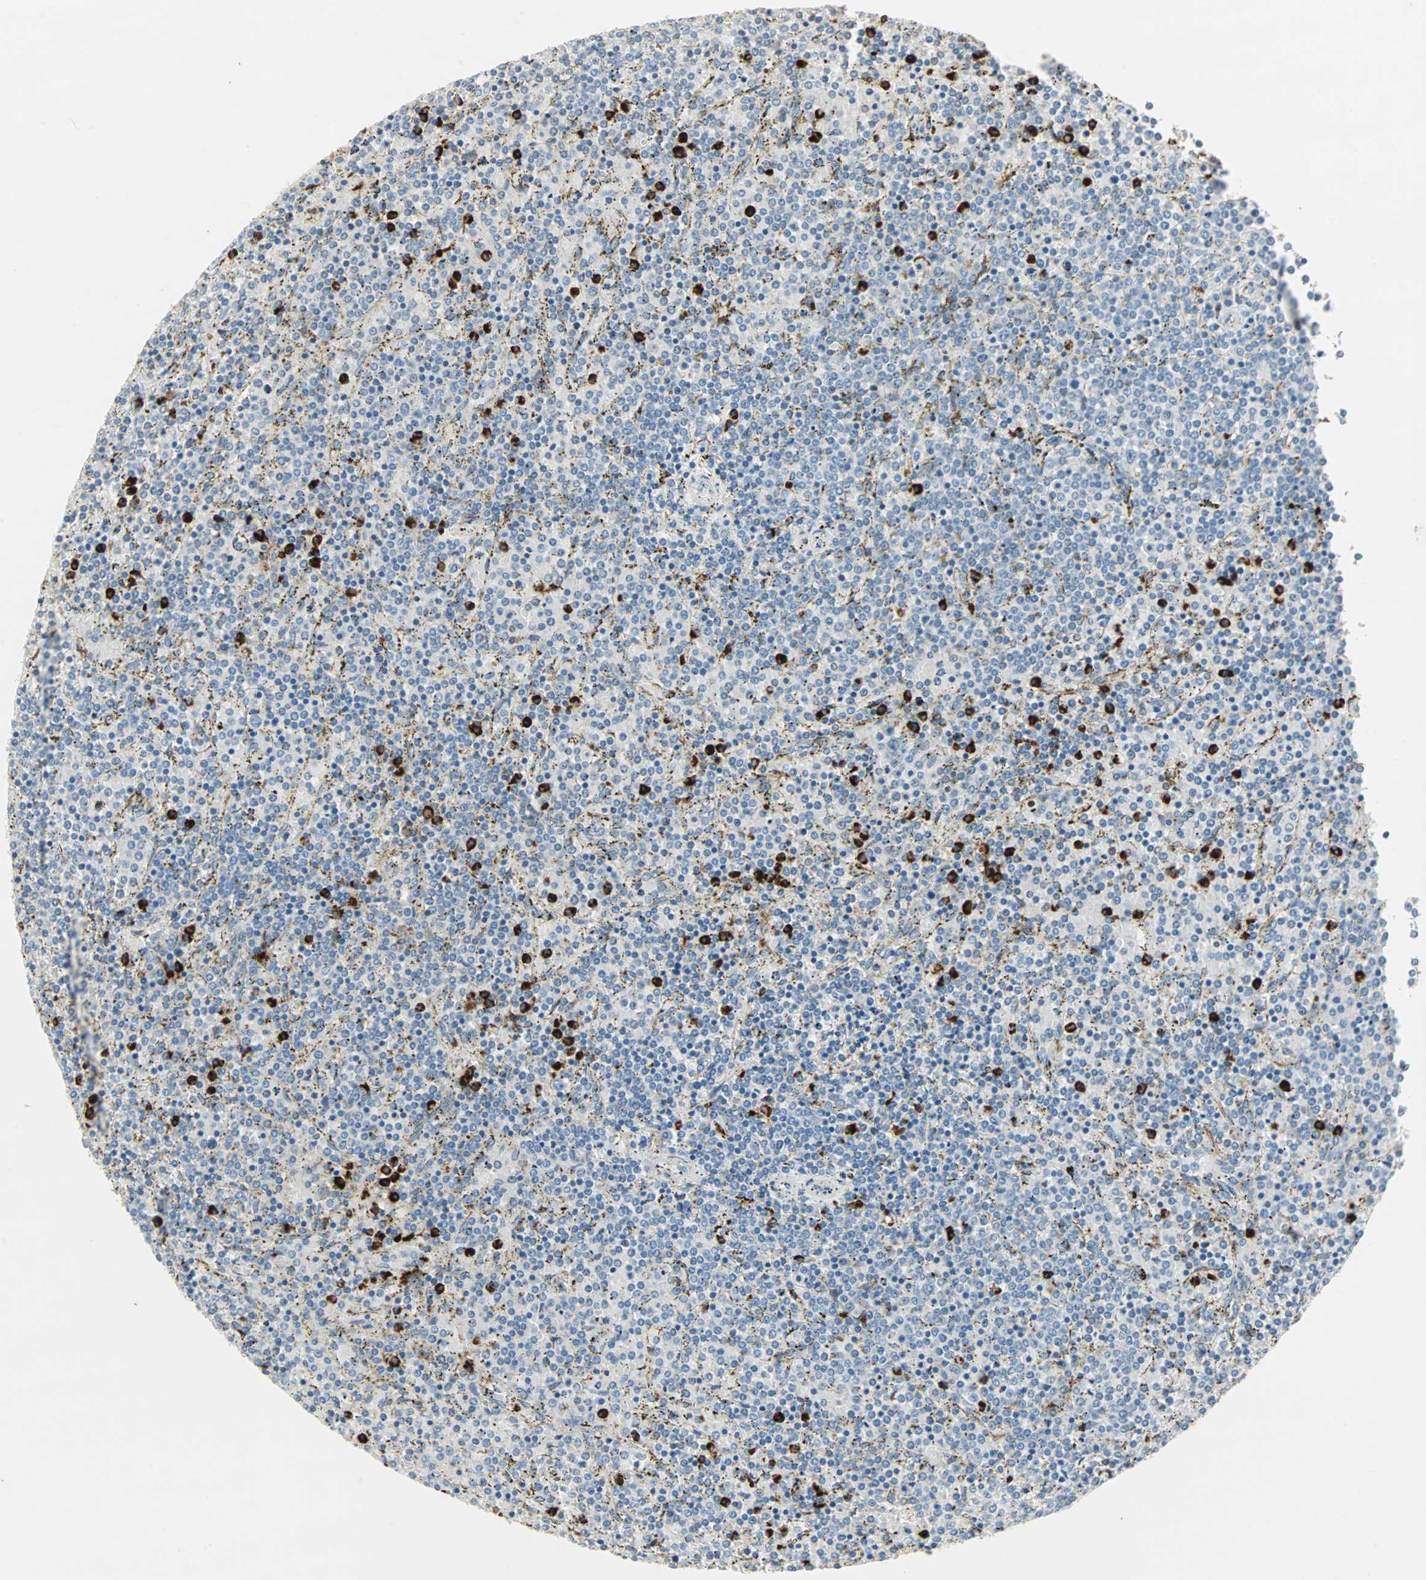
{"staining": {"intensity": "strong", "quantity": "<25%", "location": "cytoplasmic/membranous"}, "tissue": "lymphoma", "cell_type": "Tumor cells", "image_type": "cancer", "snomed": [{"axis": "morphology", "description": "Malignant lymphoma, non-Hodgkin's type, Low grade"}, {"axis": "topography", "description": "Spleen"}], "caption": "Immunohistochemistry (DAB) staining of human lymphoma shows strong cytoplasmic/membranous protein staining in approximately <25% of tumor cells.", "gene": "CEACAM6", "patient": {"sex": "female", "age": 77}}